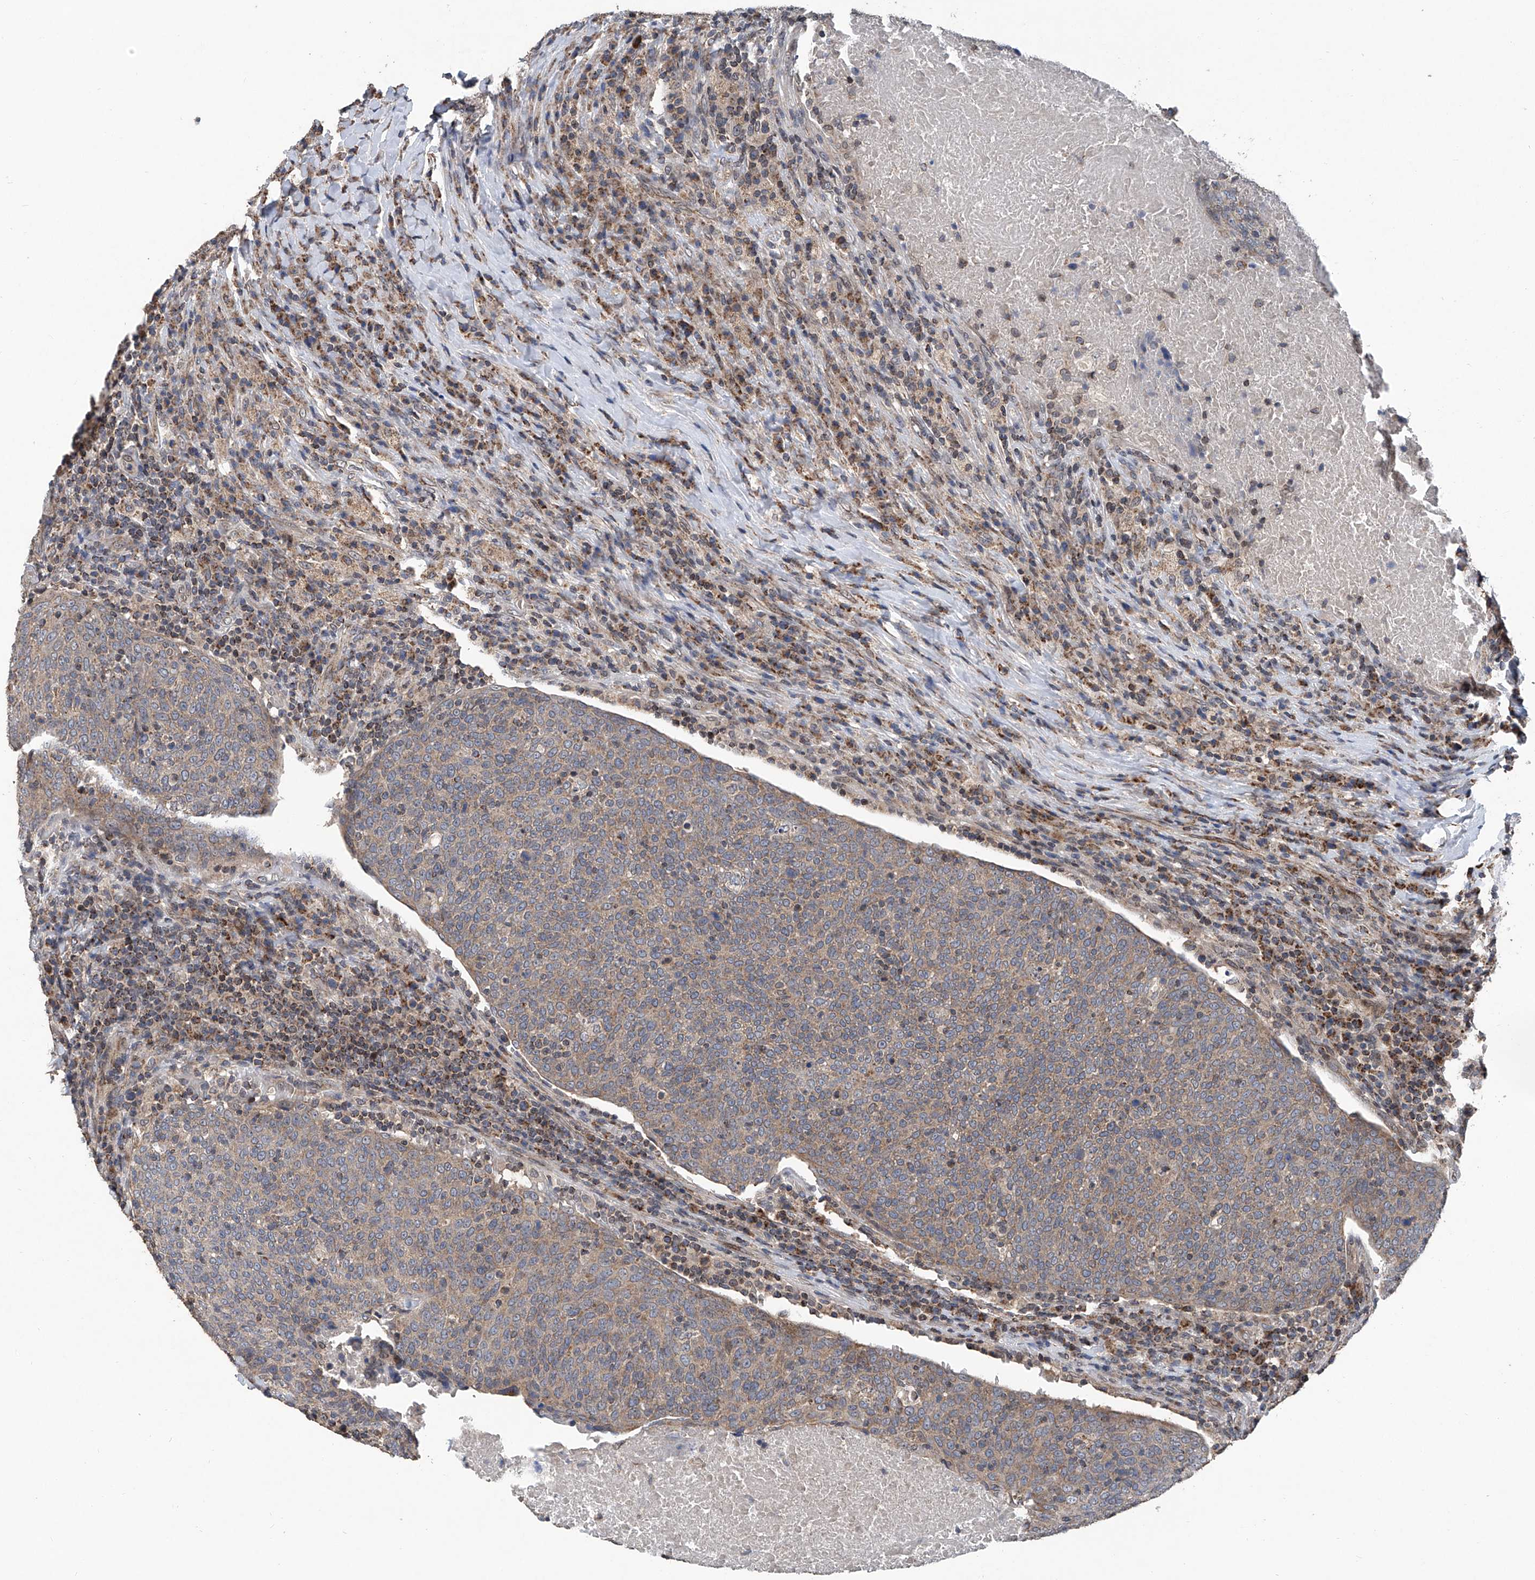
{"staining": {"intensity": "weak", "quantity": ">75%", "location": "cytoplasmic/membranous"}, "tissue": "head and neck cancer", "cell_type": "Tumor cells", "image_type": "cancer", "snomed": [{"axis": "morphology", "description": "Squamous cell carcinoma, NOS"}, {"axis": "morphology", "description": "Squamous cell carcinoma, metastatic, NOS"}, {"axis": "topography", "description": "Lymph node"}, {"axis": "topography", "description": "Head-Neck"}], "caption": "Tumor cells reveal low levels of weak cytoplasmic/membranous expression in about >75% of cells in head and neck squamous cell carcinoma. (IHC, brightfield microscopy, high magnification).", "gene": "BCKDHB", "patient": {"sex": "male", "age": 62}}